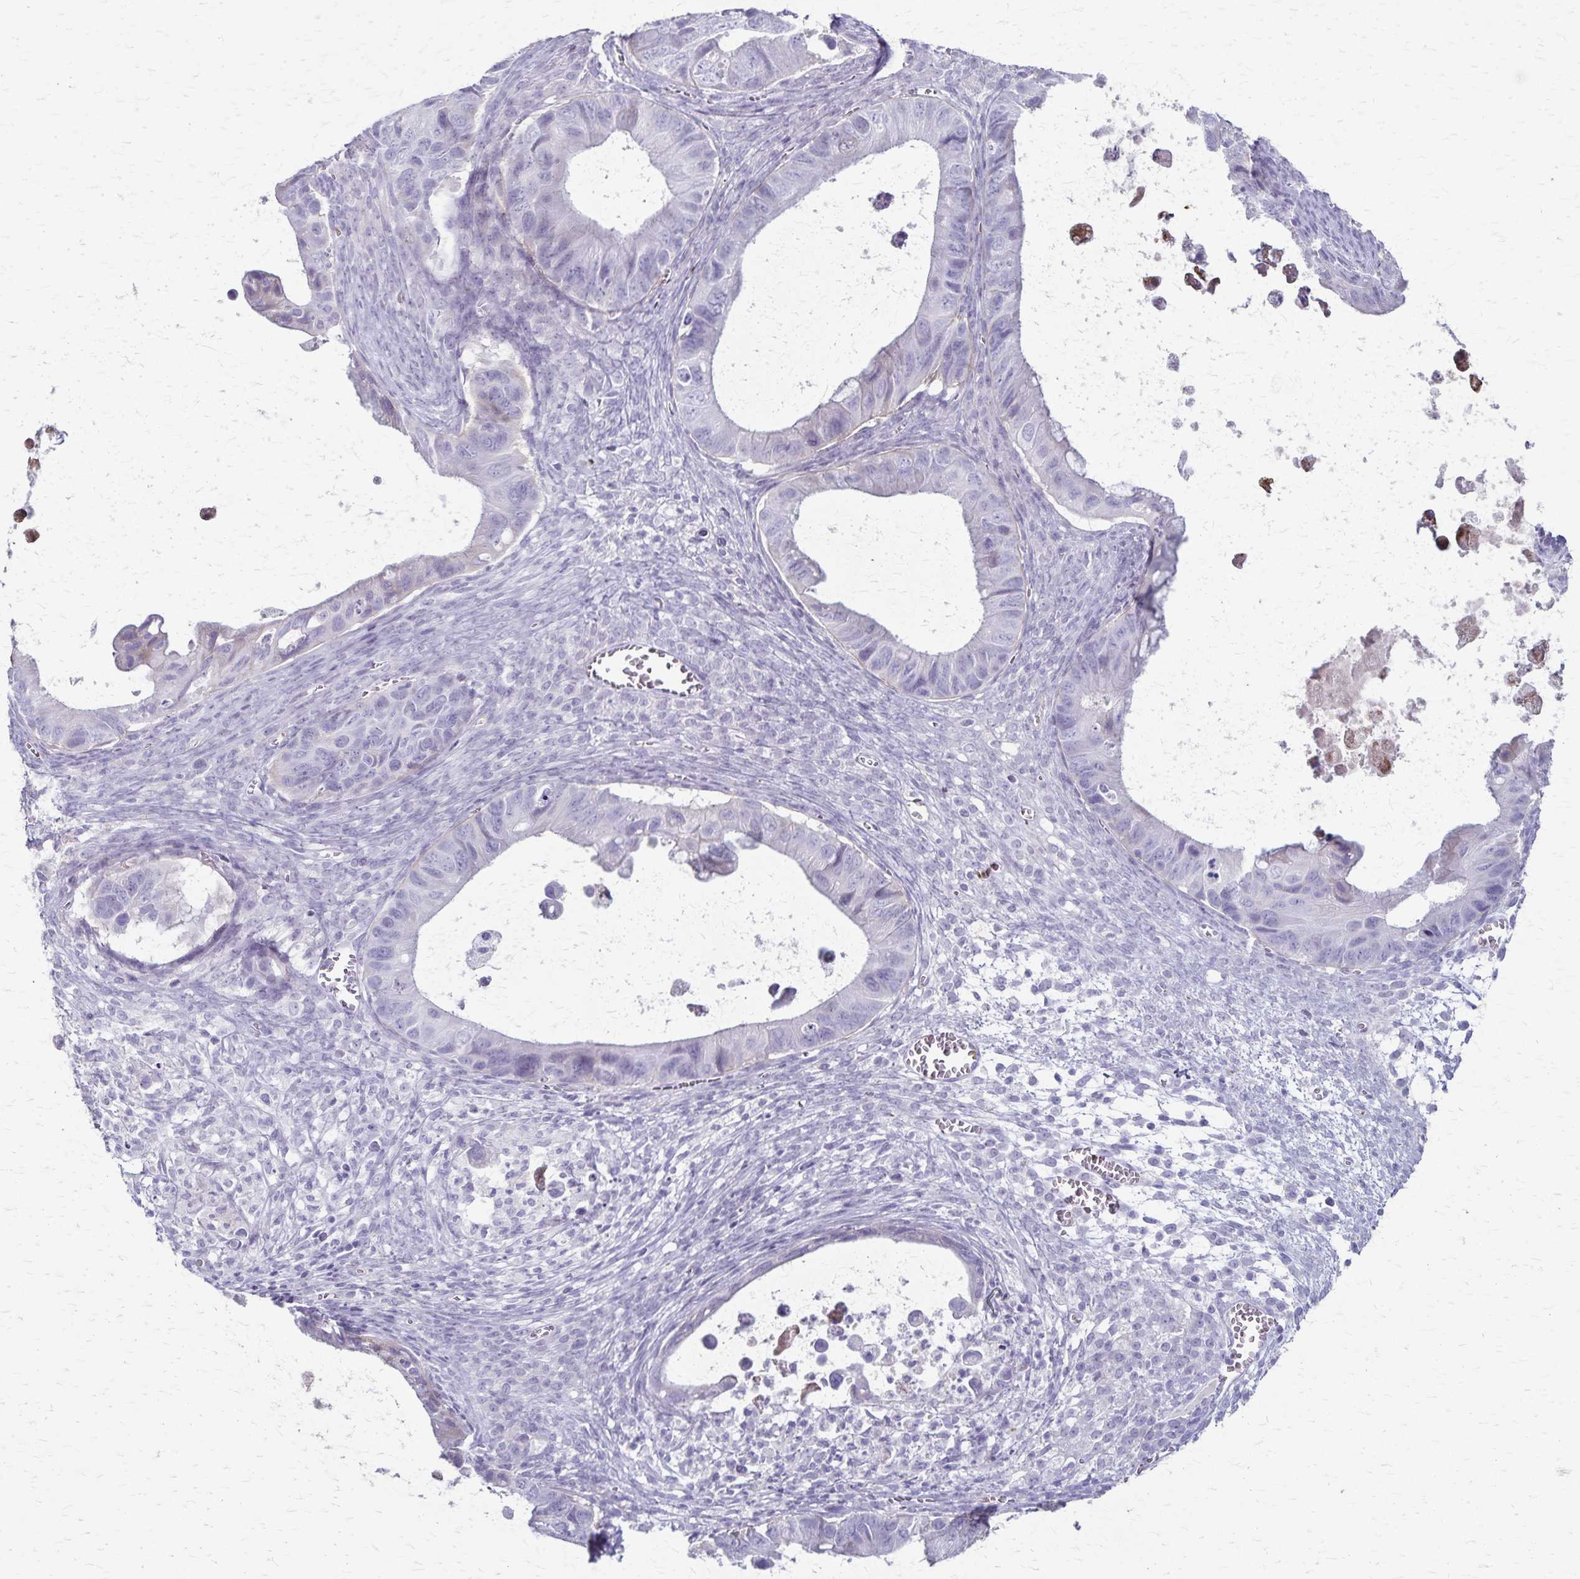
{"staining": {"intensity": "negative", "quantity": "none", "location": "none"}, "tissue": "ovarian cancer", "cell_type": "Tumor cells", "image_type": "cancer", "snomed": [{"axis": "morphology", "description": "Cystadenocarcinoma, mucinous, NOS"}, {"axis": "topography", "description": "Ovary"}], "caption": "Immunohistochemistry image of ovarian cancer (mucinous cystadenocarcinoma) stained for a protein (brown), which exhibits no expression in tumor cells. (Brightfield microscopy of DAB (3,3'-diaminobenzidine) IHC at high magnification).", "gene": "RASL10B", "patient": {"sex": "female", "age": 64}}